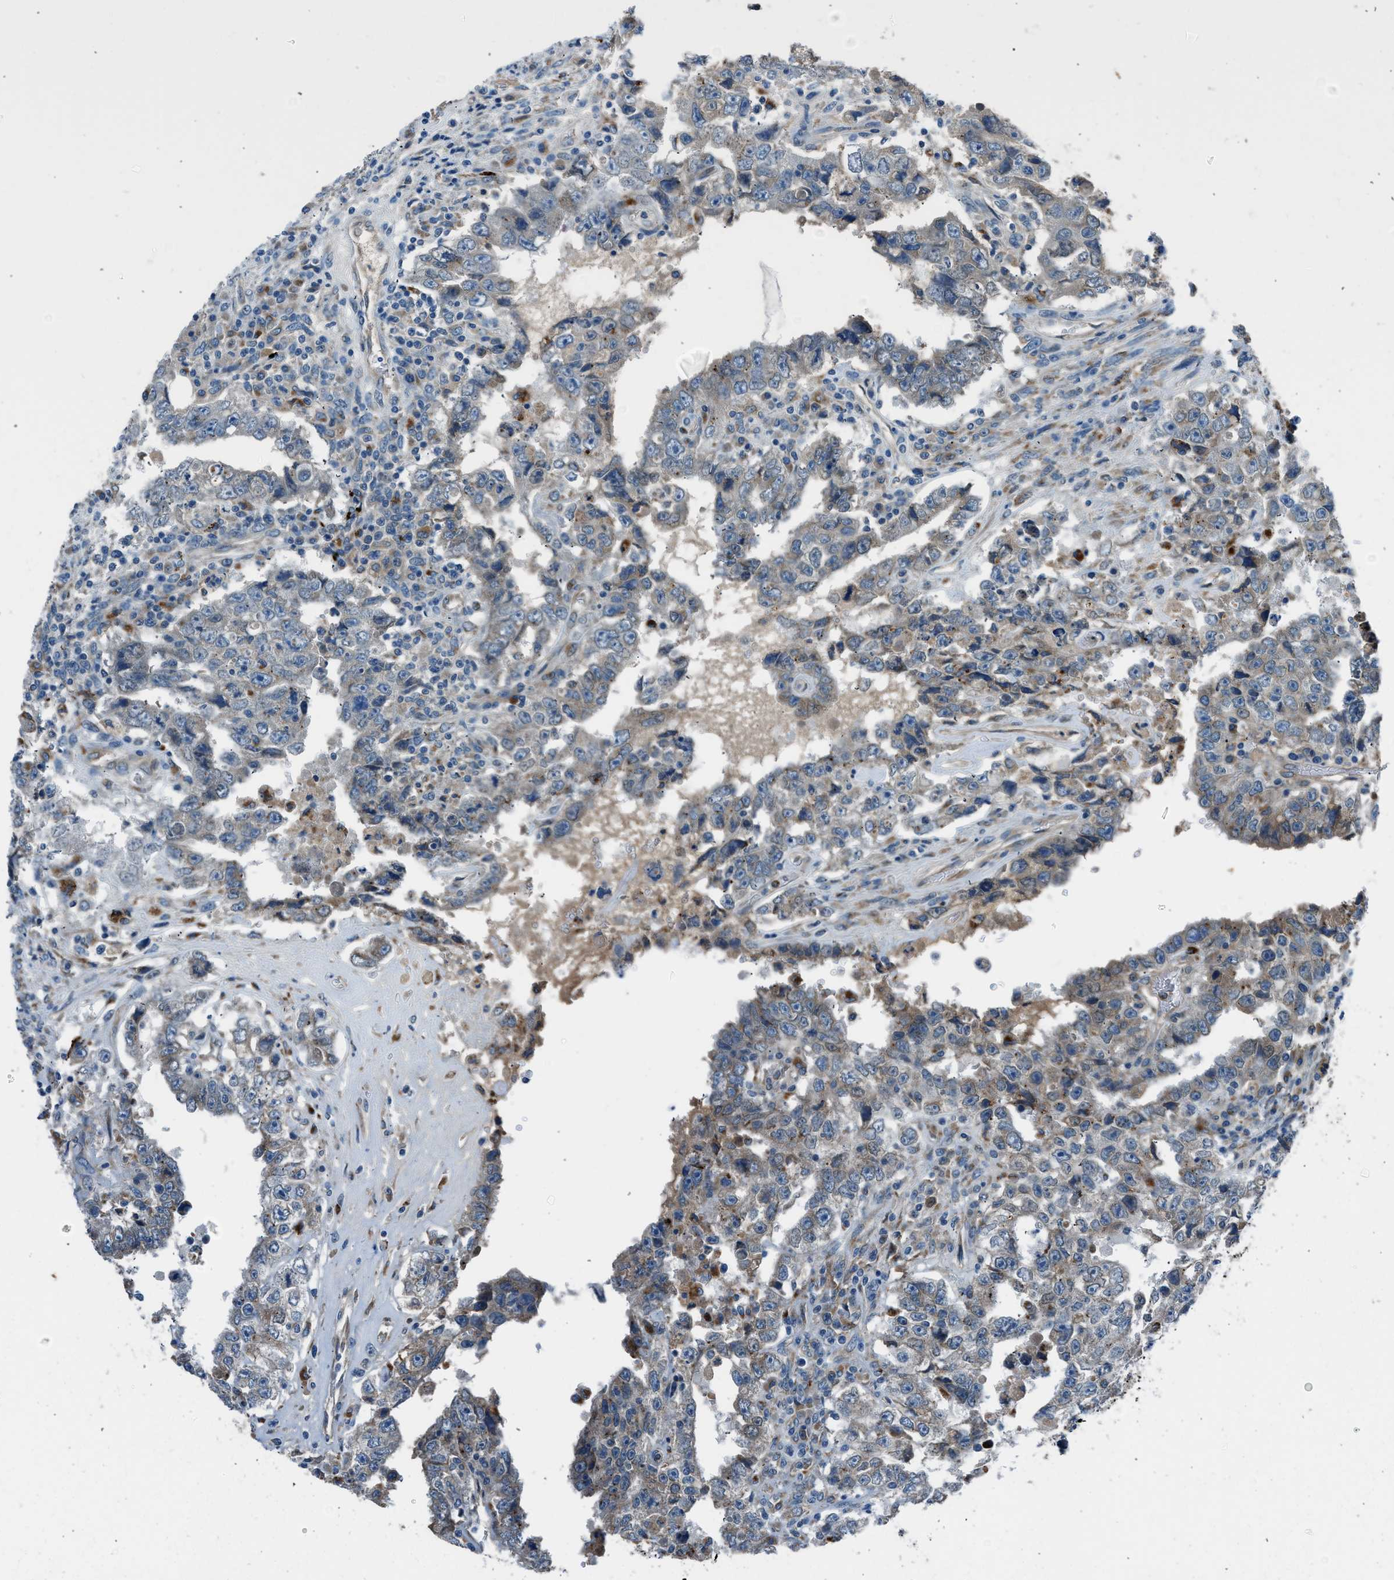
{"staining": {"intensity": "negative", "quantity": "none", "location": "none"}, "tissue": "testis cancer", "cell_type": "Tumor cells", "image_type": "cancer", "snomed": [{"axis": "morphology", "description": "Carcinoma, Embryonal, NOS"}, {"axis": "topography", "description": "Testis"}], "caption": "Tumor cells are negative for brown protein staining in testis embryonal carcinoma. (DAB (3,3'-diaminobenzidine) immunohistochemistry visualized using brightfield microscopy, high magnification).", "gene": "LMBR1", "patient": {"sex": "male", "age": 26}}